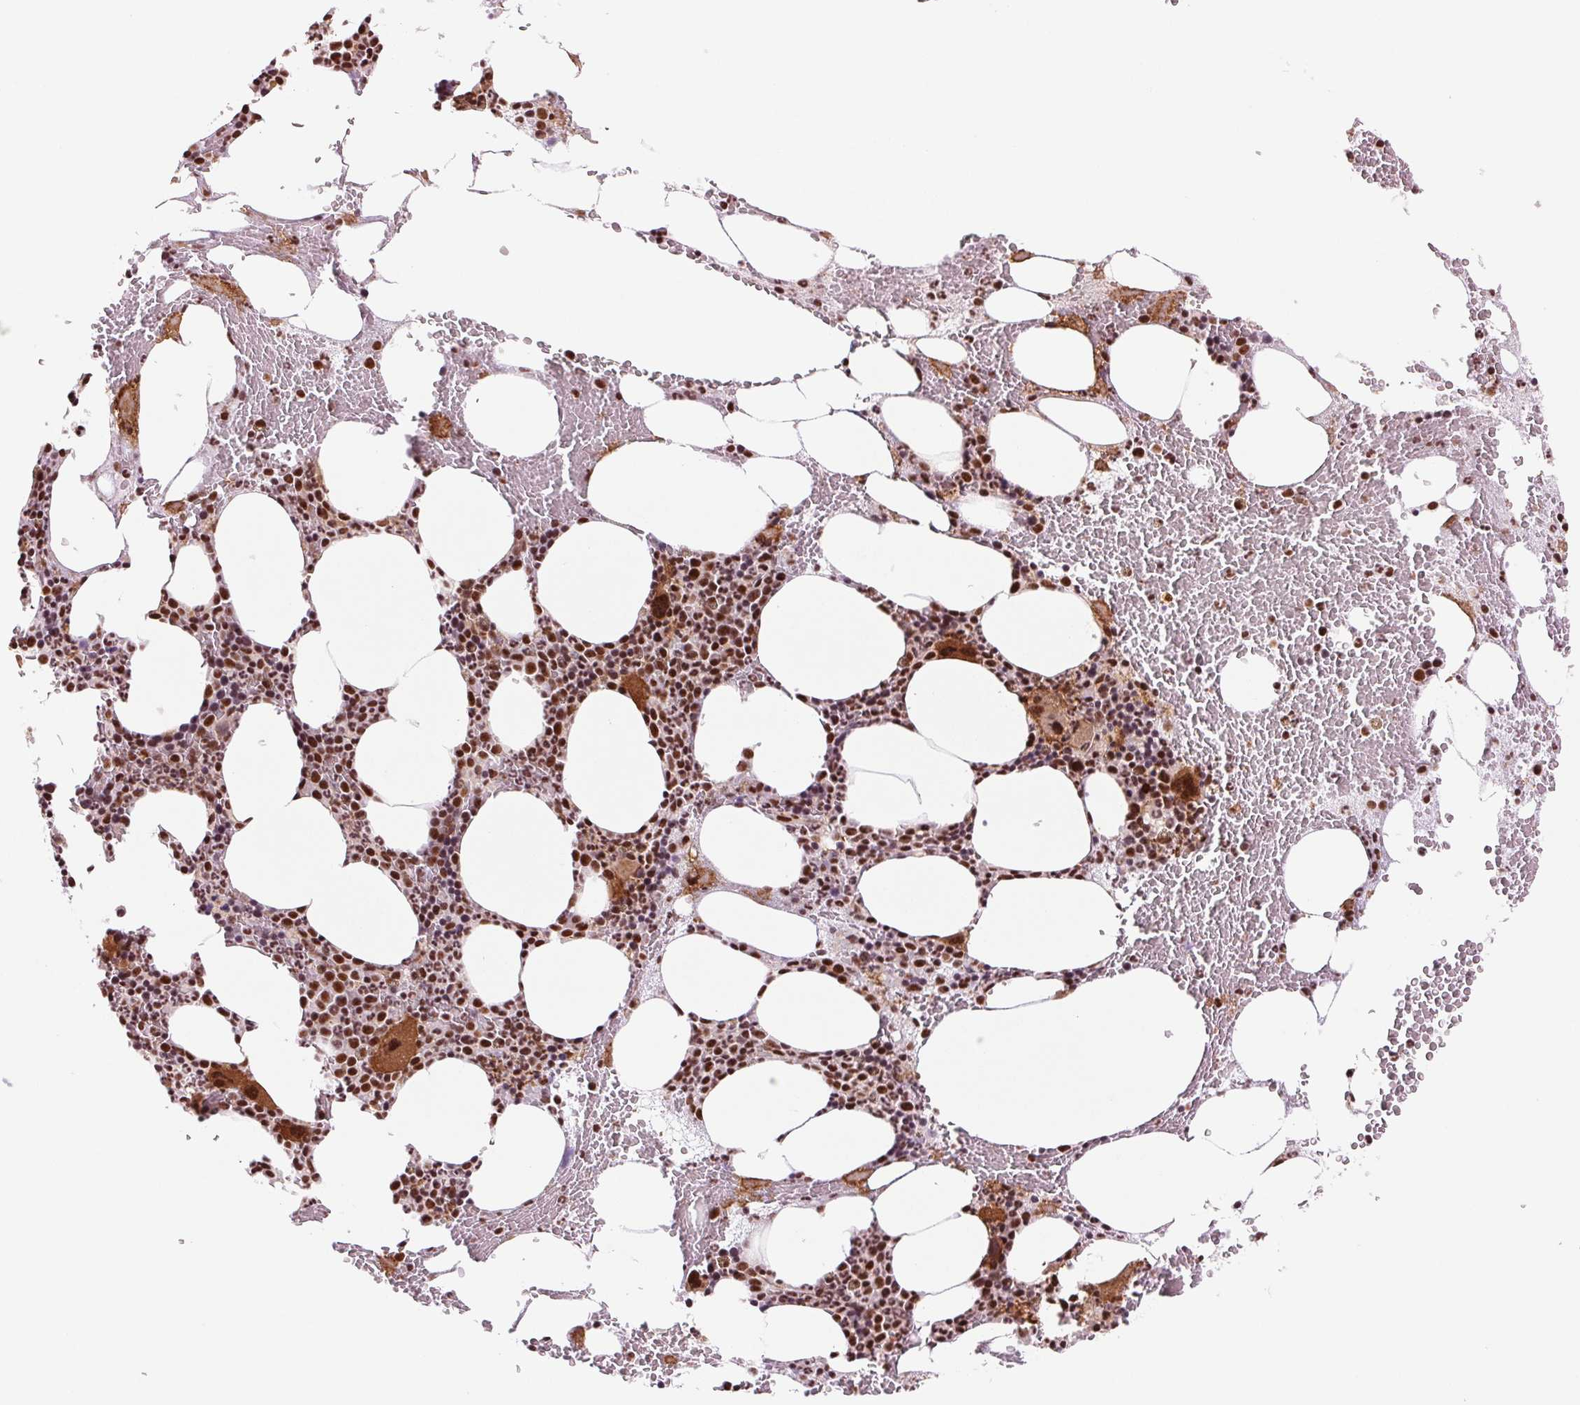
{"staining": {"intensity": "strong", "quantity": "25%-75%", "location": "cytoplasmic/membranous,nuclear"}, "tissue": "bone marrow", "cell_type": "Hematopoietic cells", "image_type": "normal", "snomed": [{"axis": "morphology", "description": "Normal tissue, NOS"}, {"axis": "topography", "description": "Bone marrow"}], "caption": "Bone marrow was stained to show a protein in brown. There is high levels of strong cytoplasmic/membranous,nuclear positivity in approximately 25%-75% of hematopoietic cells. (DAB IHC, brown staining for protein, blue staining for nuclei).", "gene": "CWC25", "patient": {"sex": "male", "age": 89}}